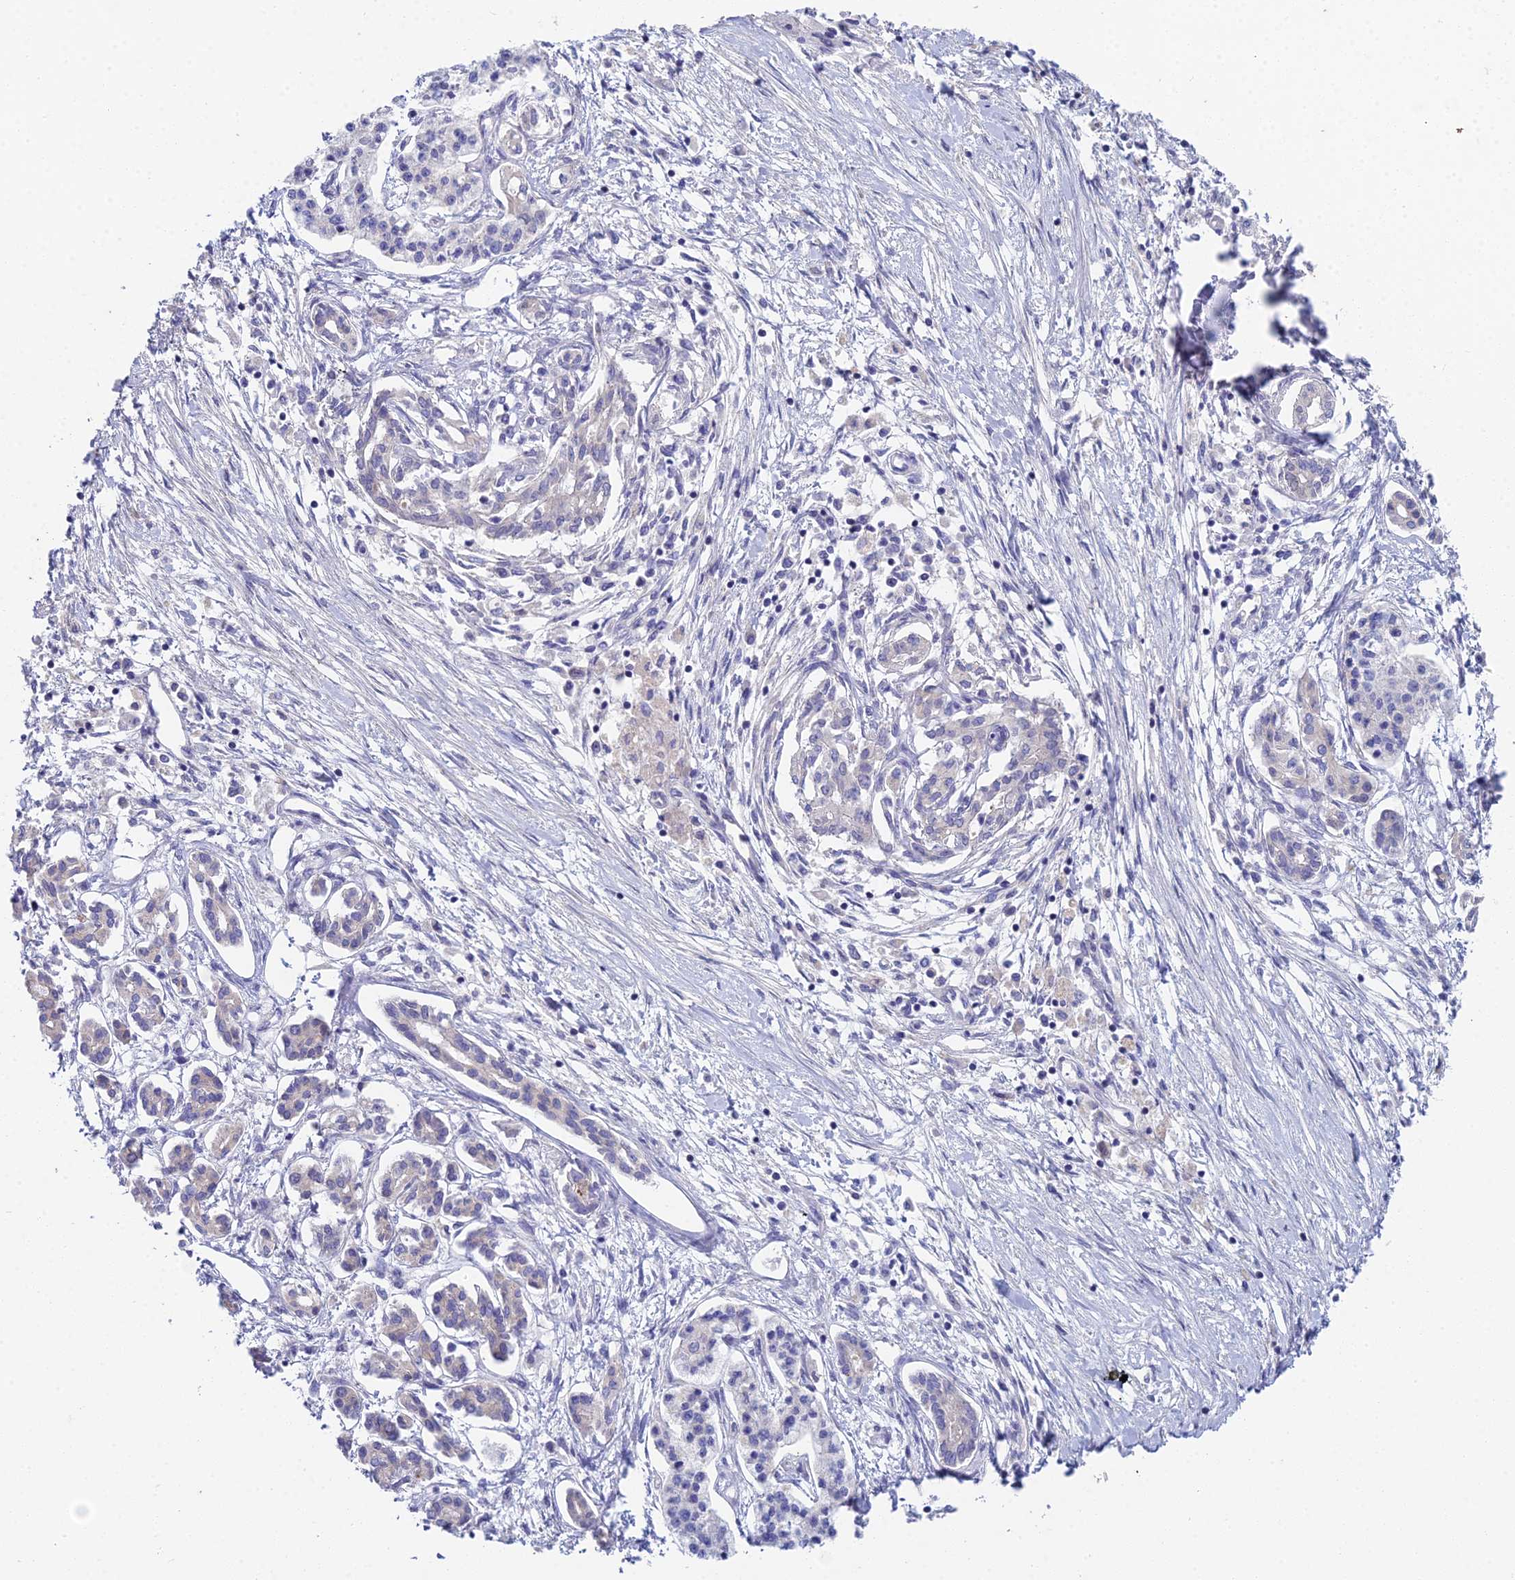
{"staining": {"intensity": "negative", "quantity": "none", "location": "none"}, "tissue": "pancreatic cancer", "cell_type": "Tumor cells", "image_type": "cancer", "snomed": [{"axis": "morphology", "description": "Adenocarcinoma, NOS"}, {"axis": "topography", "description": "Pancreas"}], "caption": "A photomicrograph of pancreatic adenocarcinoma stained for a protein demonstrates no brown staining in tumor cells. (Brightfield microscopy of DAB (3,3'-diaminobenzidine) immunohistochemistry (IHC) at high magnification).", "gene": "EEF2KMT", "patient": {"sex": "female", "age": 50}}